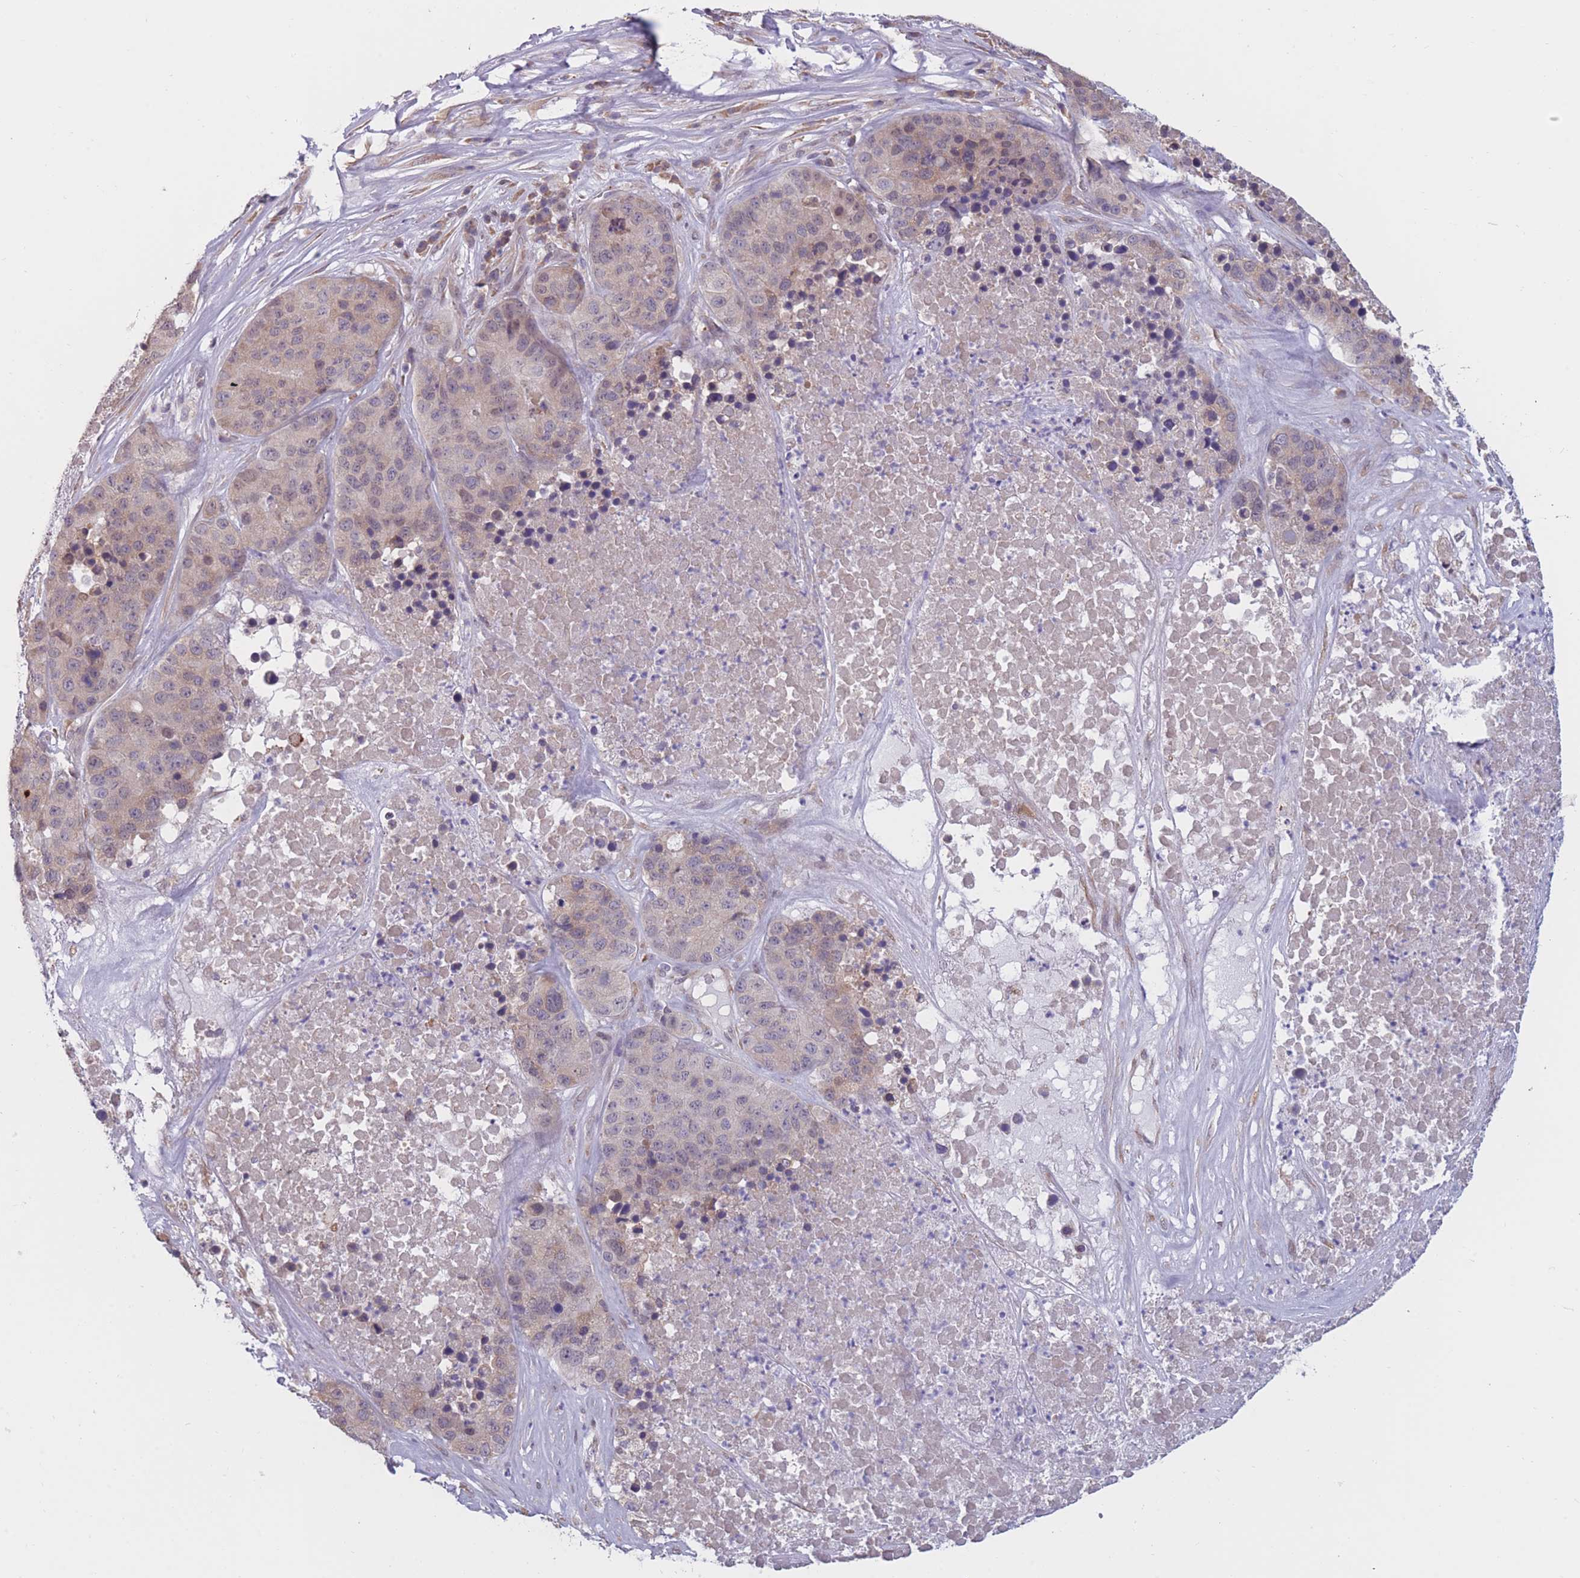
{"staining": {"intensity": "weak", "quantity": "<25%", "location": "cytoplasmic/membranous,nuclear"}, "tissue": "stomach cancer", "cell_type": "Tumor cells", "image_type": "cancer", "snomed": [{"axis": "morphology", "description": "Adenocarcinoma, NOS"}, {"axis": "topography", "description": "Stomach"}], "caption": "There is no significant positivity in tumor cells of stomach cancer.", "gene": "COL27A1", "patient": {"sex": "male", "age": 71}}